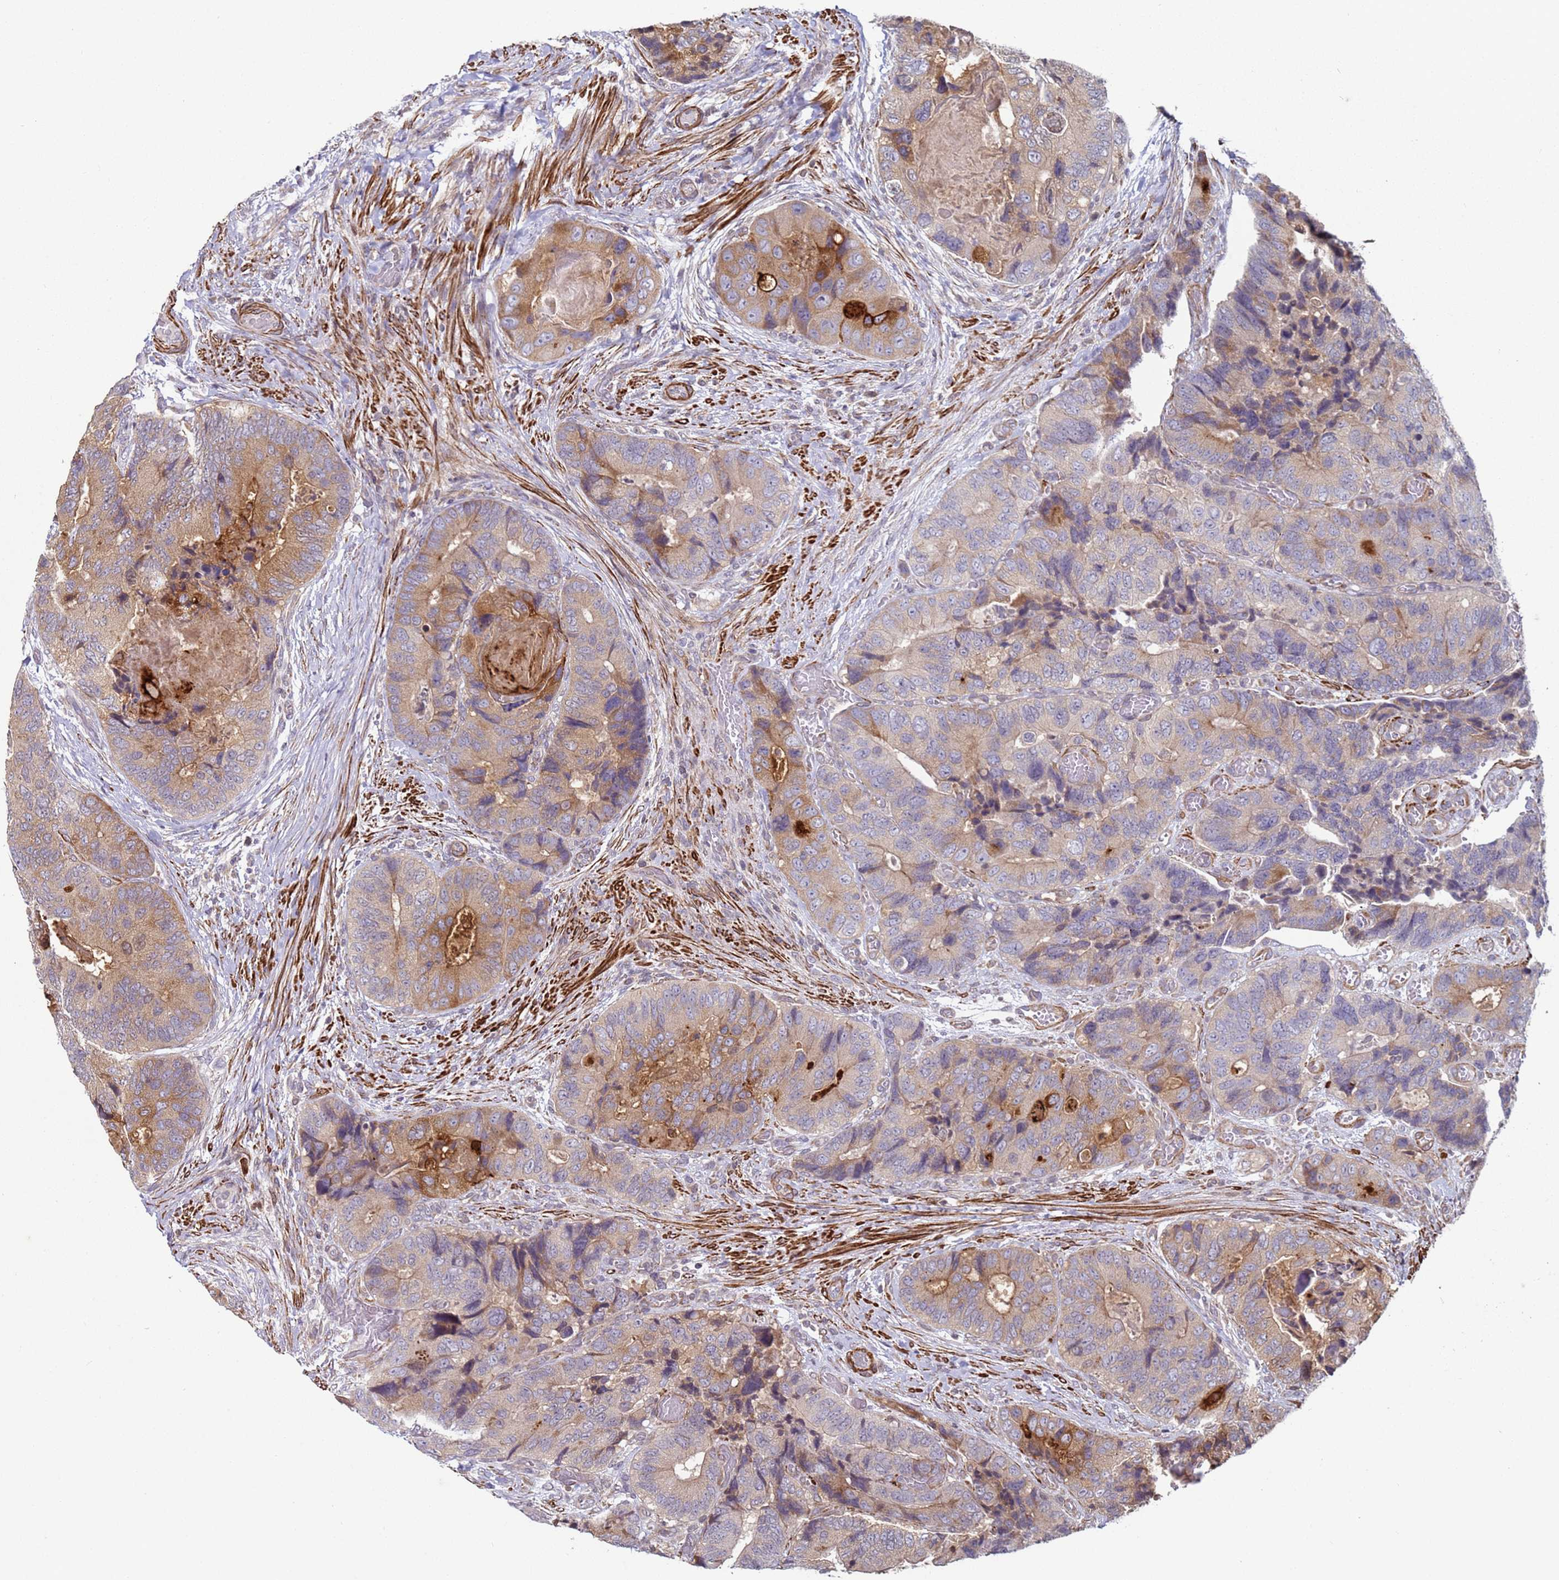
{"staining": {"intensity": "moderate", "quantity": "25%-75%", "location": "cytoplasmic/membranous"}, "tissue": "colorectal cancer", "cell_type": "Tumor cells", "image_type": "cancer", "snomed": [{"axis": "morphology", "description": "Adenocarcinoma, NOS"}, {"axis": "topography", "description": "Colon"}], "caption": "Colorectal adenocarcinoma was stained to show a protein in brown. There is medium levels of moderate cytoplasmic/membranous positivity in approximately 25%-75% of tumor cells. Using DAB (3,3'-diaminobenzidine) (brown) and hematoxylin (blue) stains, captured at high magnification using brightfield microscopy.", "gene": "SNAPC4", "patient": {"sex": "male", "age": 84}}